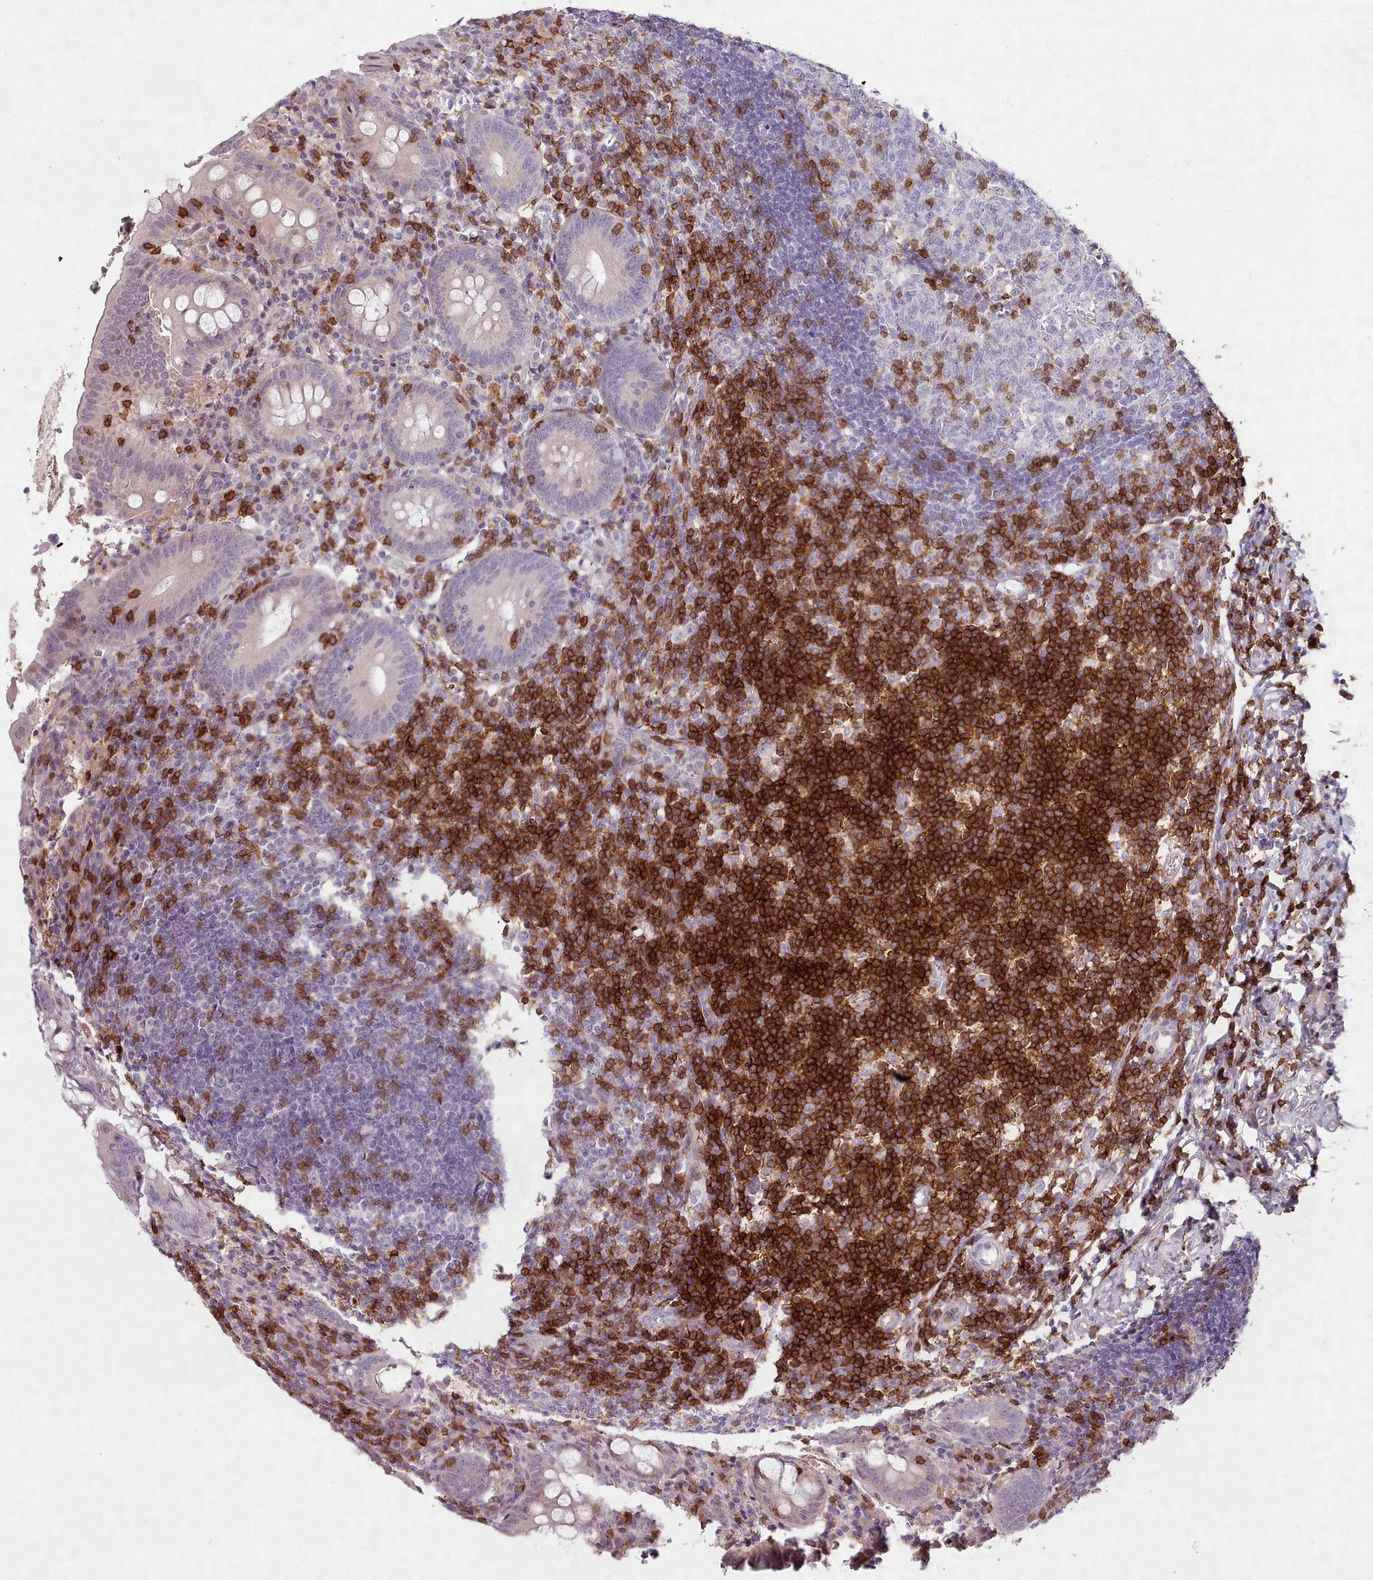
{"staining": {"intensity": "negative", "quantity": "none", "location": "none"}, "tissue": "appendix", "cell_type": "Glandular cells", "image_type": "normal", "snomed": [{"axis": "morphology", "description": "Normal tissue, NOS"}, {"axis": "topography", "description": "Appendix"}], "caption": "A high-resolution micrograph shows IHC staining of normal appendix, which displays no significant staining in glandular cells. (Stains: DAB immunohistochemistry (IHC) with hematoxylin counter stain, Microscopy: brightfield microscopy at high magnification).", "gene": "ZNF583", "patient": {"sex": "female", "age": 54}}